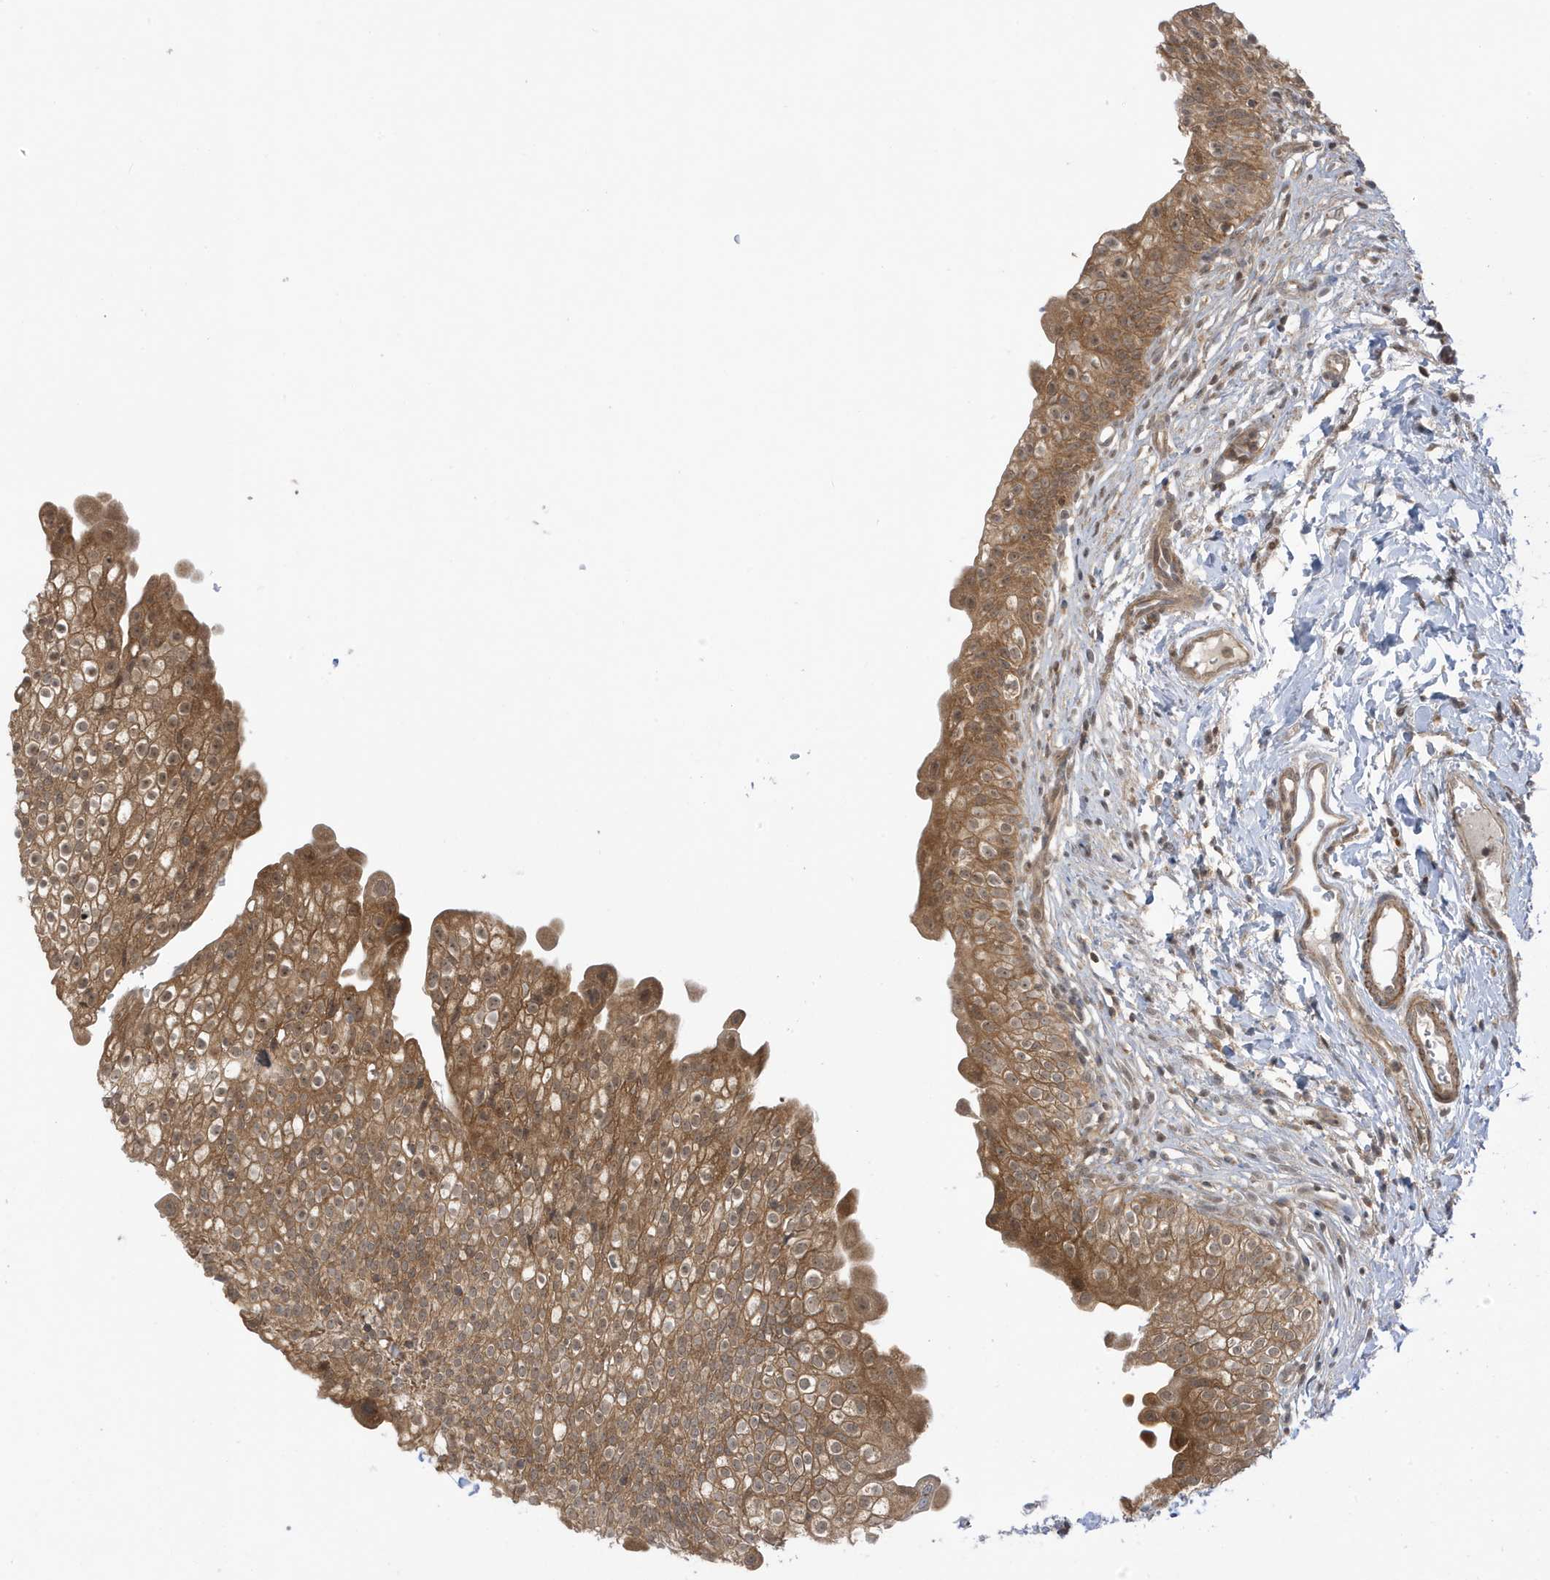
{"staining": {"intensity": "moderate", "quantity": ">75%", "location": "cytoplasmic/membranous,nuclear"}, "tissue": "urinary bladder", "cell_type": "Urothelial cells", "image_type": "normal", "snomed": [{"axis": "morphology", "description": "Normal tissue, NOS"}, {"axis": "topography", "description": "Urinary bladder"}], "caption": "Brown immunohistochemical staining in normal urinary bladder displays moderate cytoplasmic/membranous,nuclear staining in about >75% of urothelial cells.", "gene": "DHX36", "patient": {"sex": "male", "age": 55}}